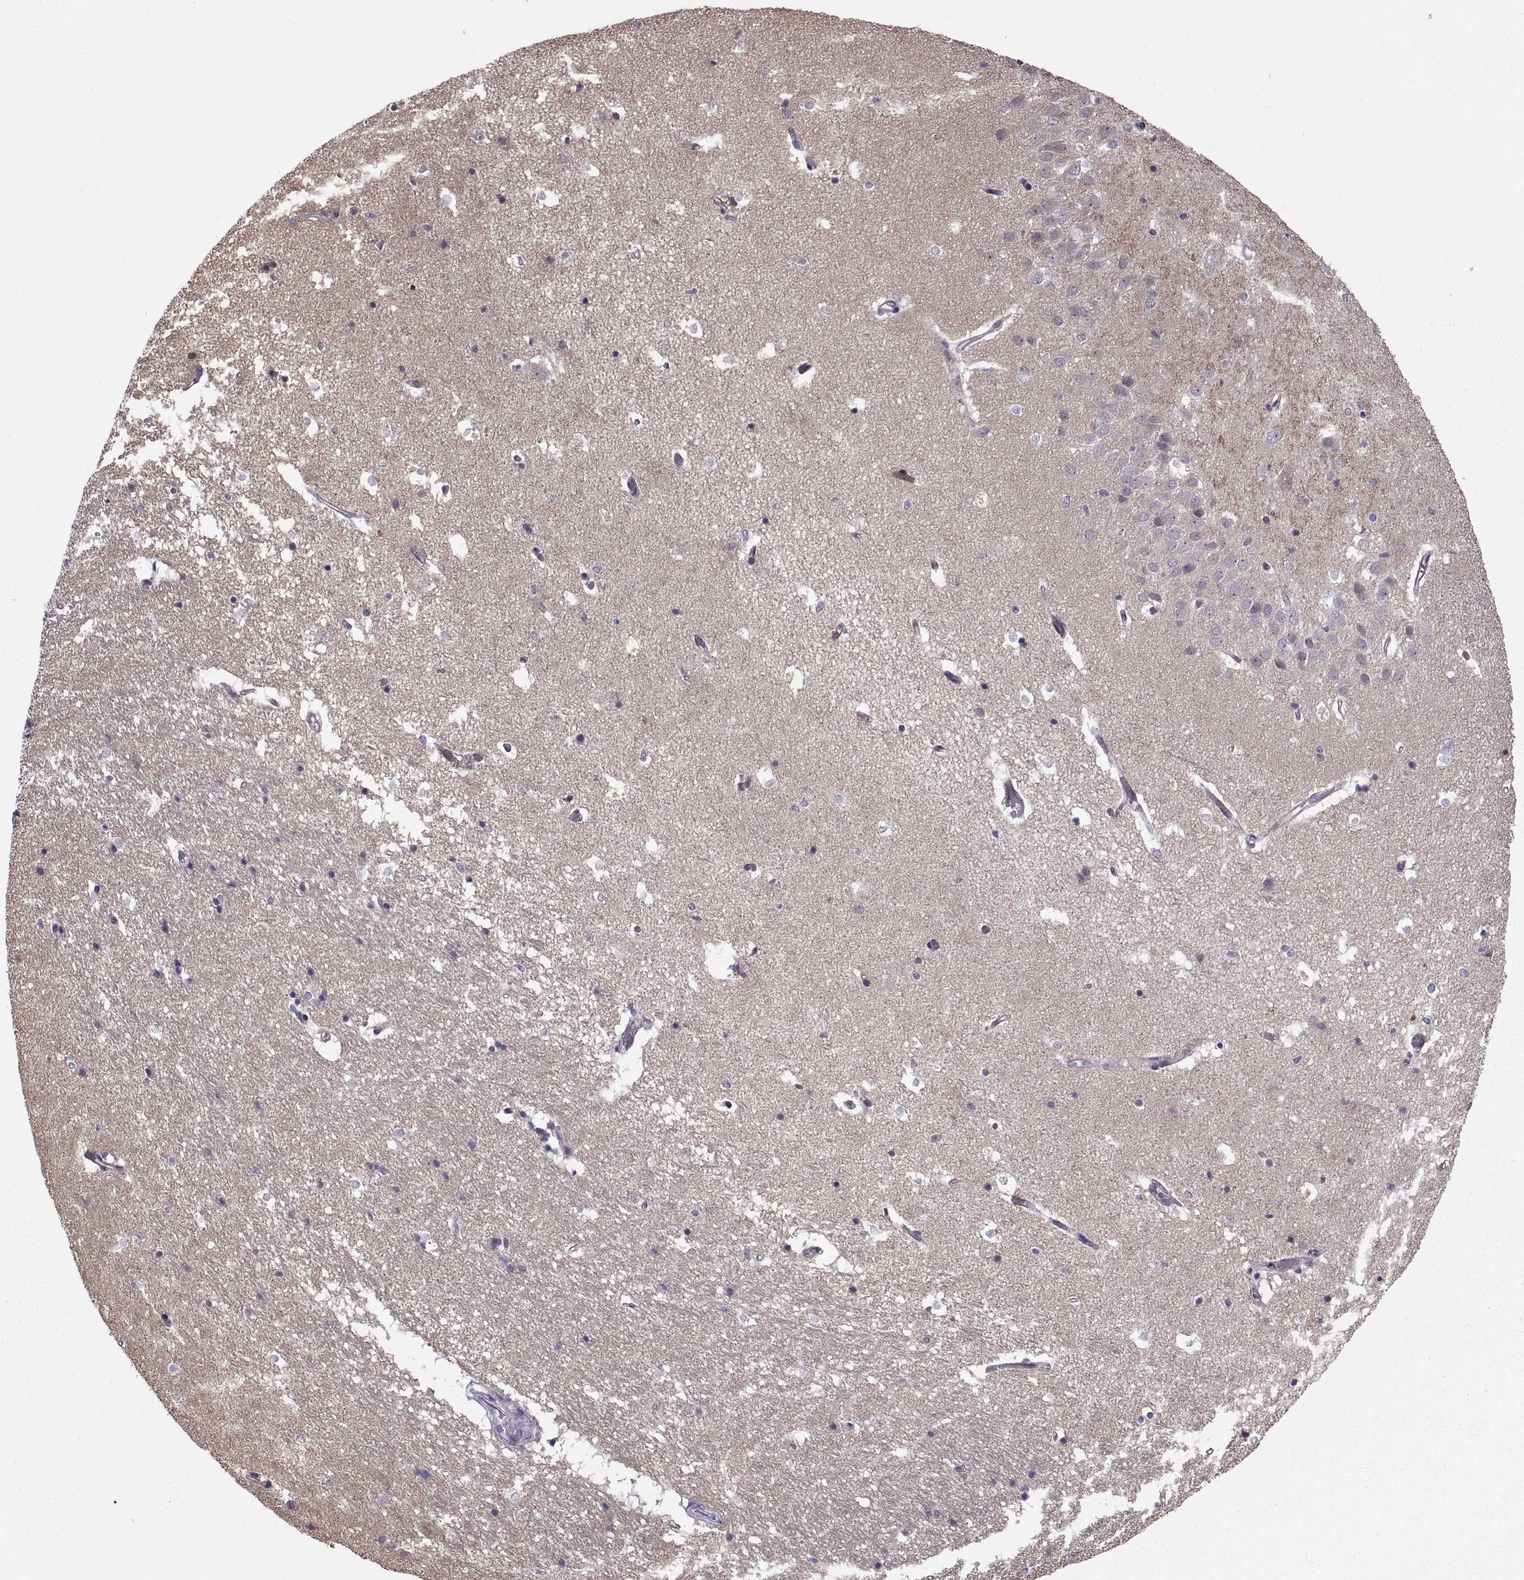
{"staining": {"intensity": "negative", "quantity": "none", "location": "none"}, "tissue": "hippocampus", "cell_type": "Glial cells", "image_type": "normal", "snomed": [{"axis": "morphology", "description": "Normal tissue, NOS"}, {"axis": "topography", "description": "Hippocampus"}], "caption": "The image reveals no significant staining in glial cells of hippocampus. (DAB immunohistochemistry (IHC) with hematoxylin counter stain).", "gene": "ARSL", "patient": {"sex": "male", "age": 44}}